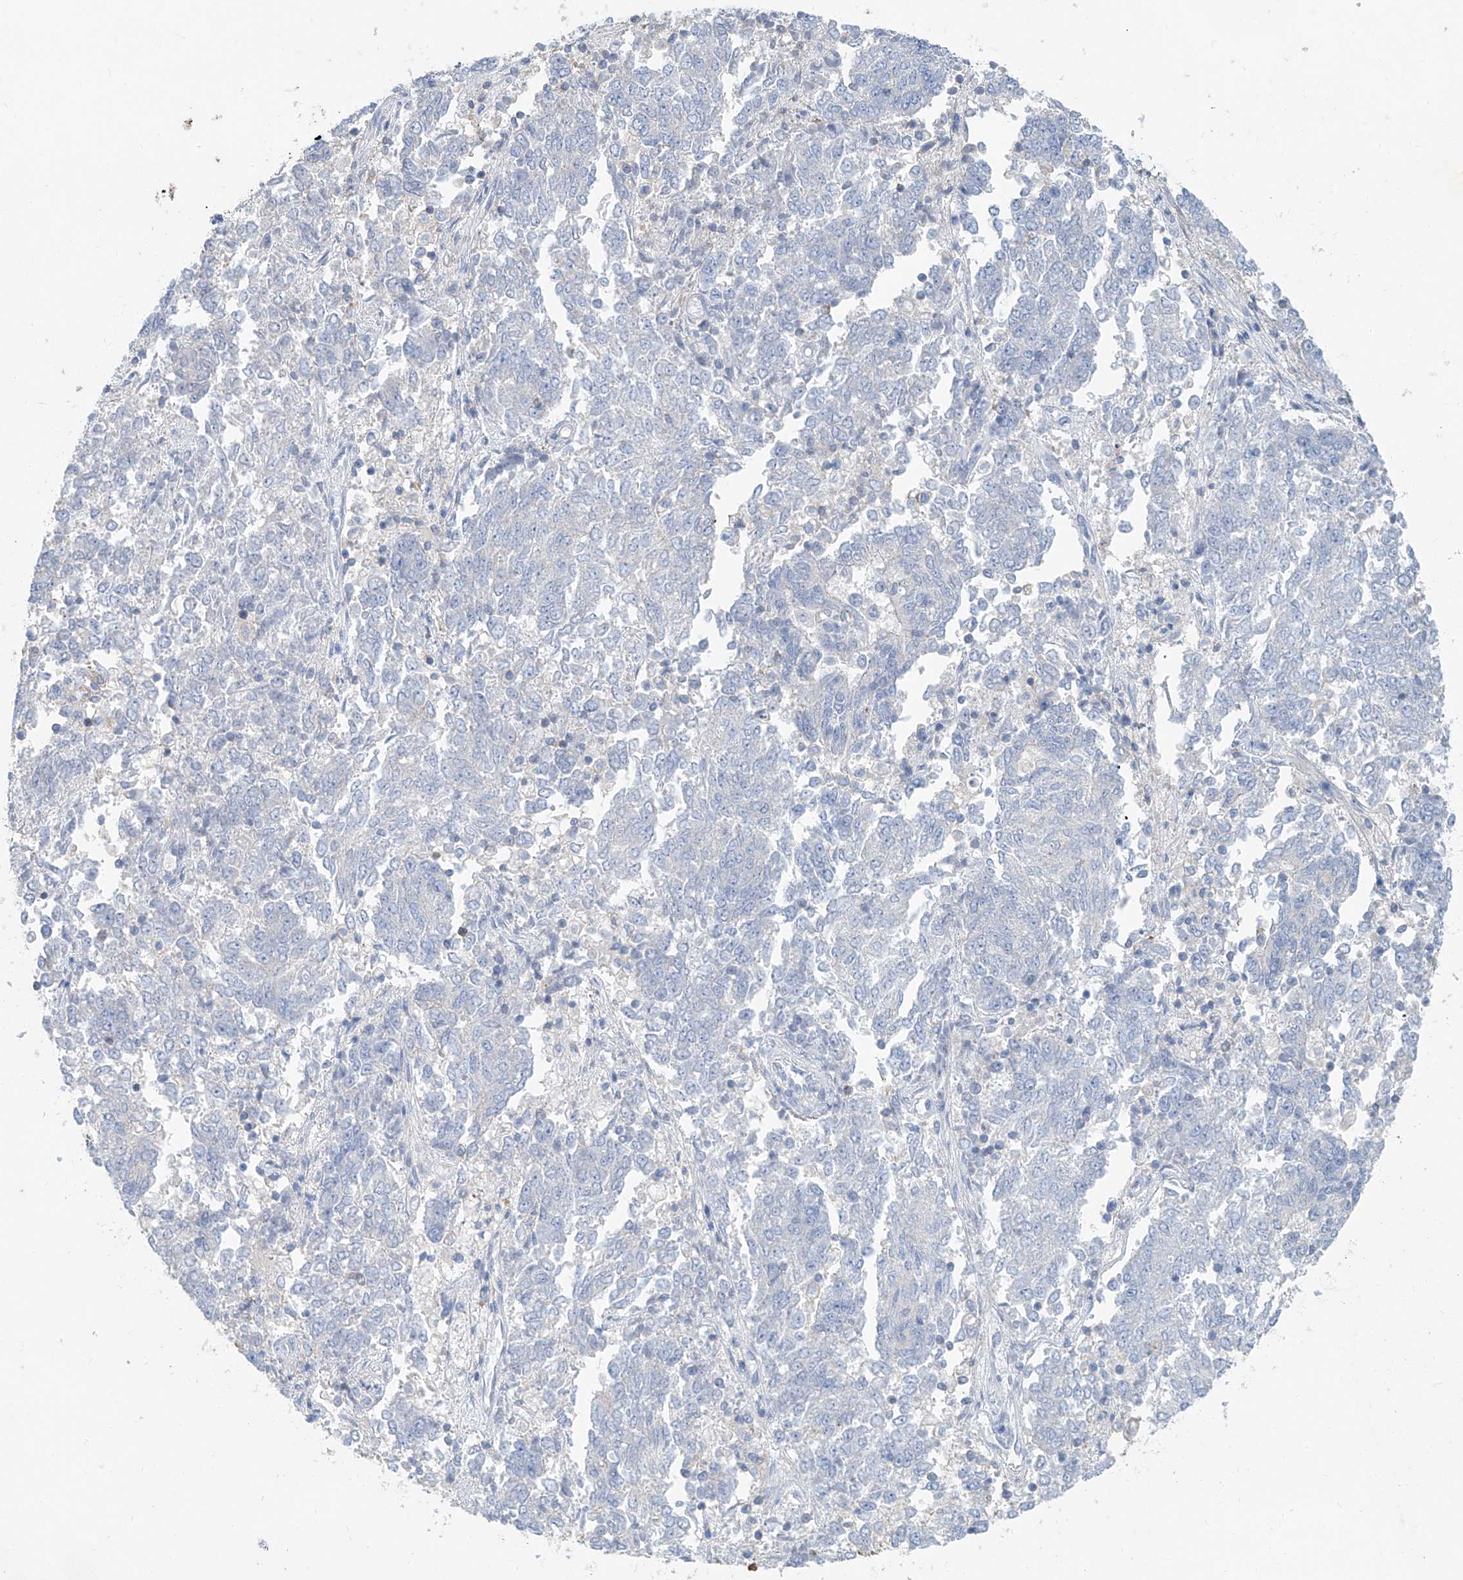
{"staining": {"intensity": "negative", "quantity": "none", "location": "none"}, "tissue": "endometrial cancer", "cell_type": "Tumor cells", "image_type": "cancer", "snomed": [{"axis": "morphology", "description": "Adenocarcinoma, NOS"}, {"axis": "topography", "description": "Endometrium"}], "caption": "Immunohistochemistry micrograph of neoplastic tissue: human adenocarcinoma (endometrial) stained with DAB displays no significant protein expression in tumor cells.", "gene": "ANKRD34A", "patient": {"sex": "female", "age": 80}}